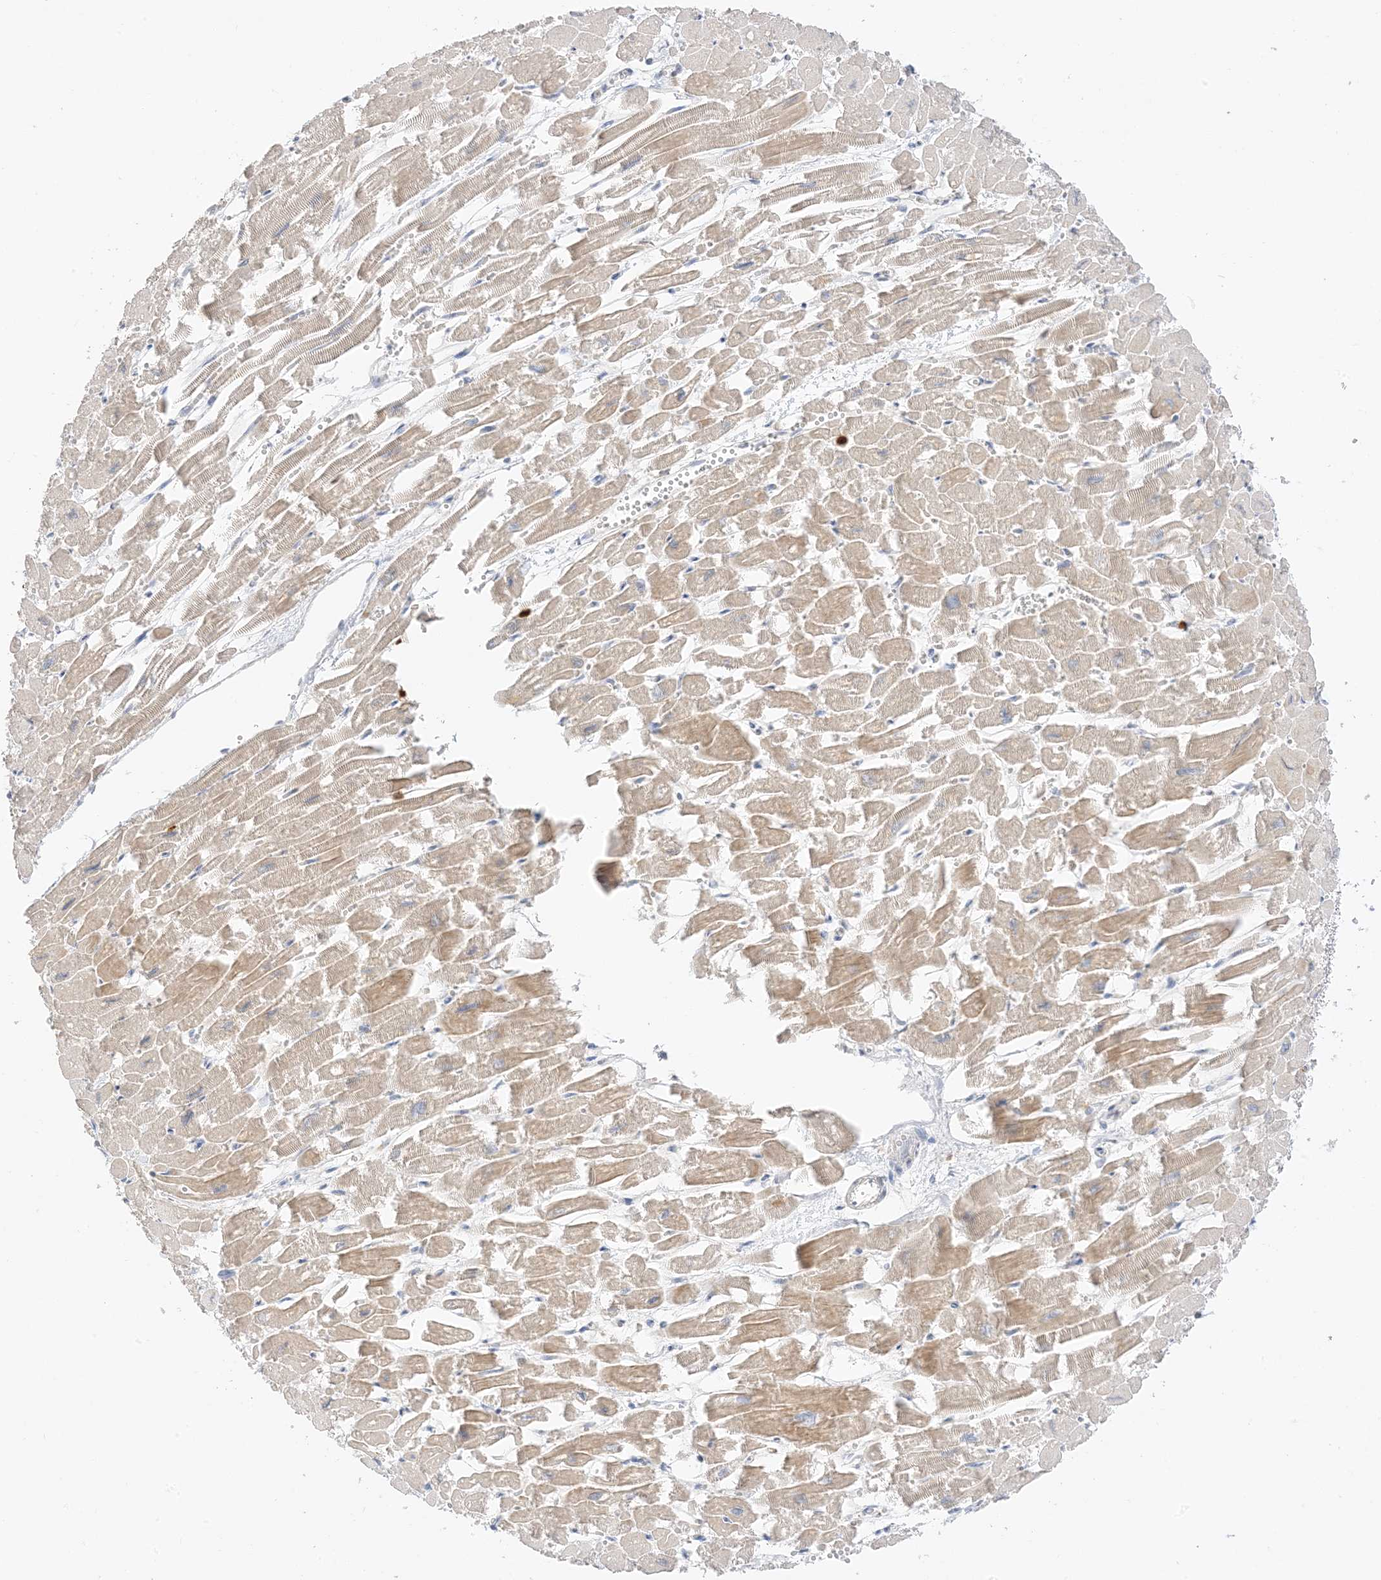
{"staining": {"intensity": "weak", "quantity": "25%-75%", "location": "cytoplasmic/membranous"}, "tissue": "heart muscle", "cell_type": "Cardiomyocytes", "image_type": "normal", "snomed": [{"axis": "morphology", "description": "Normal tissue, NOS"}, {"axis": "topography", "description": "Heart"}], "caption": "The image reveals staining of unremarkable heart muscle, revealing weak cytoplasmic/membranous protein expression (brown color) within cardiomyocytes. Immunohistochemistry stains the protein in brown and the nuclei are stained blue.", "gene": "GCA", "patient": {"sex": "male", "age": 54}}